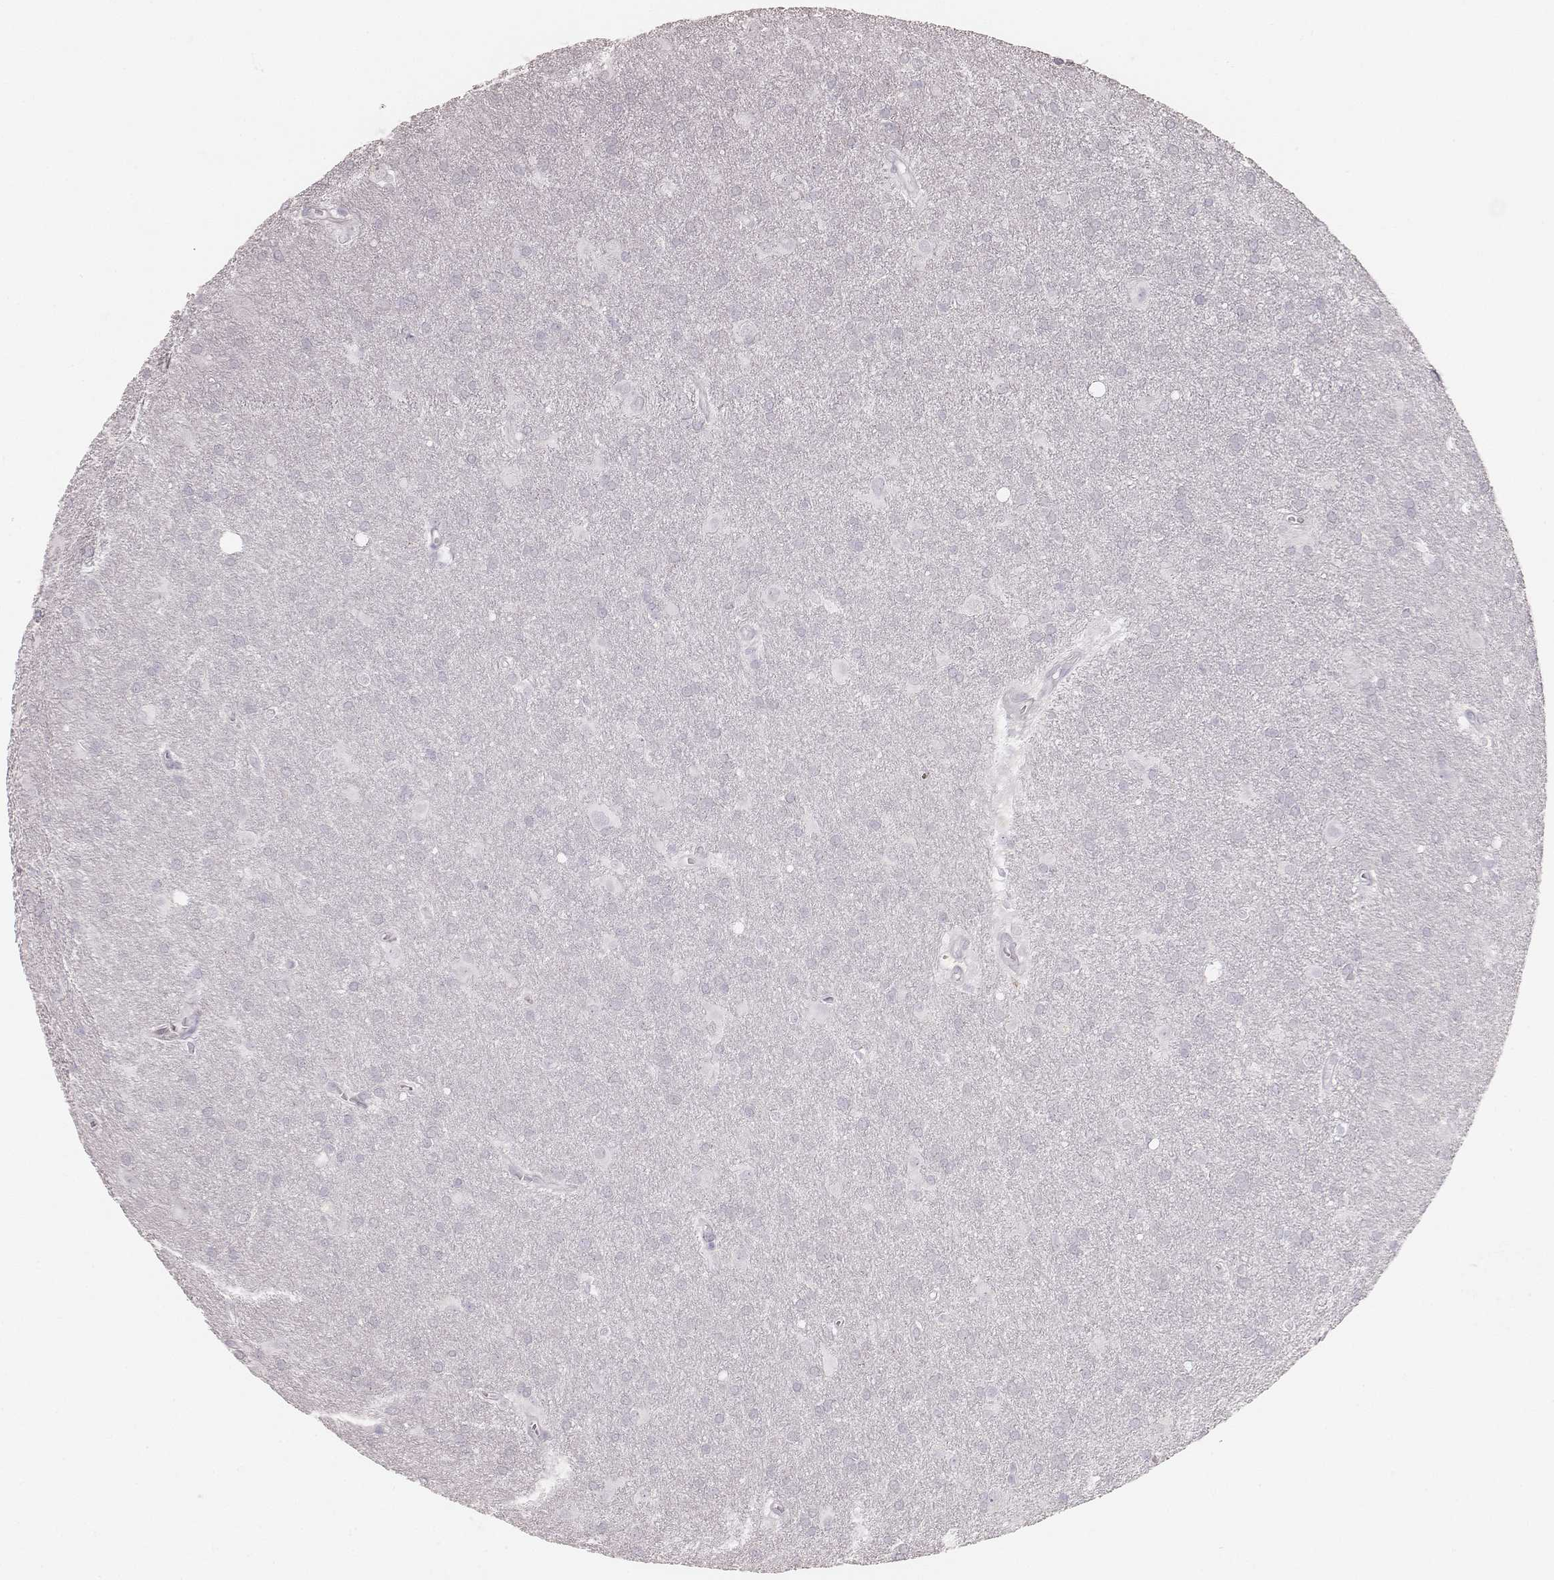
{"staining": {"intensity": "negative", "quantity": "none", "location": "none"}, "tissue": "glioma", "cell_type": "Tumor cells", "image_type": "cancer", "snomed": [{"axis": "morphology", "description": "Glioma, malignant, Low grade"}, {"axis": "topography", "description": "Brain"}], "caption": "Image shows no protein positivity in tumor cells of glioma tissue.", "gene": "KRT34", "patient": {"sex": "male", "age": 58}}